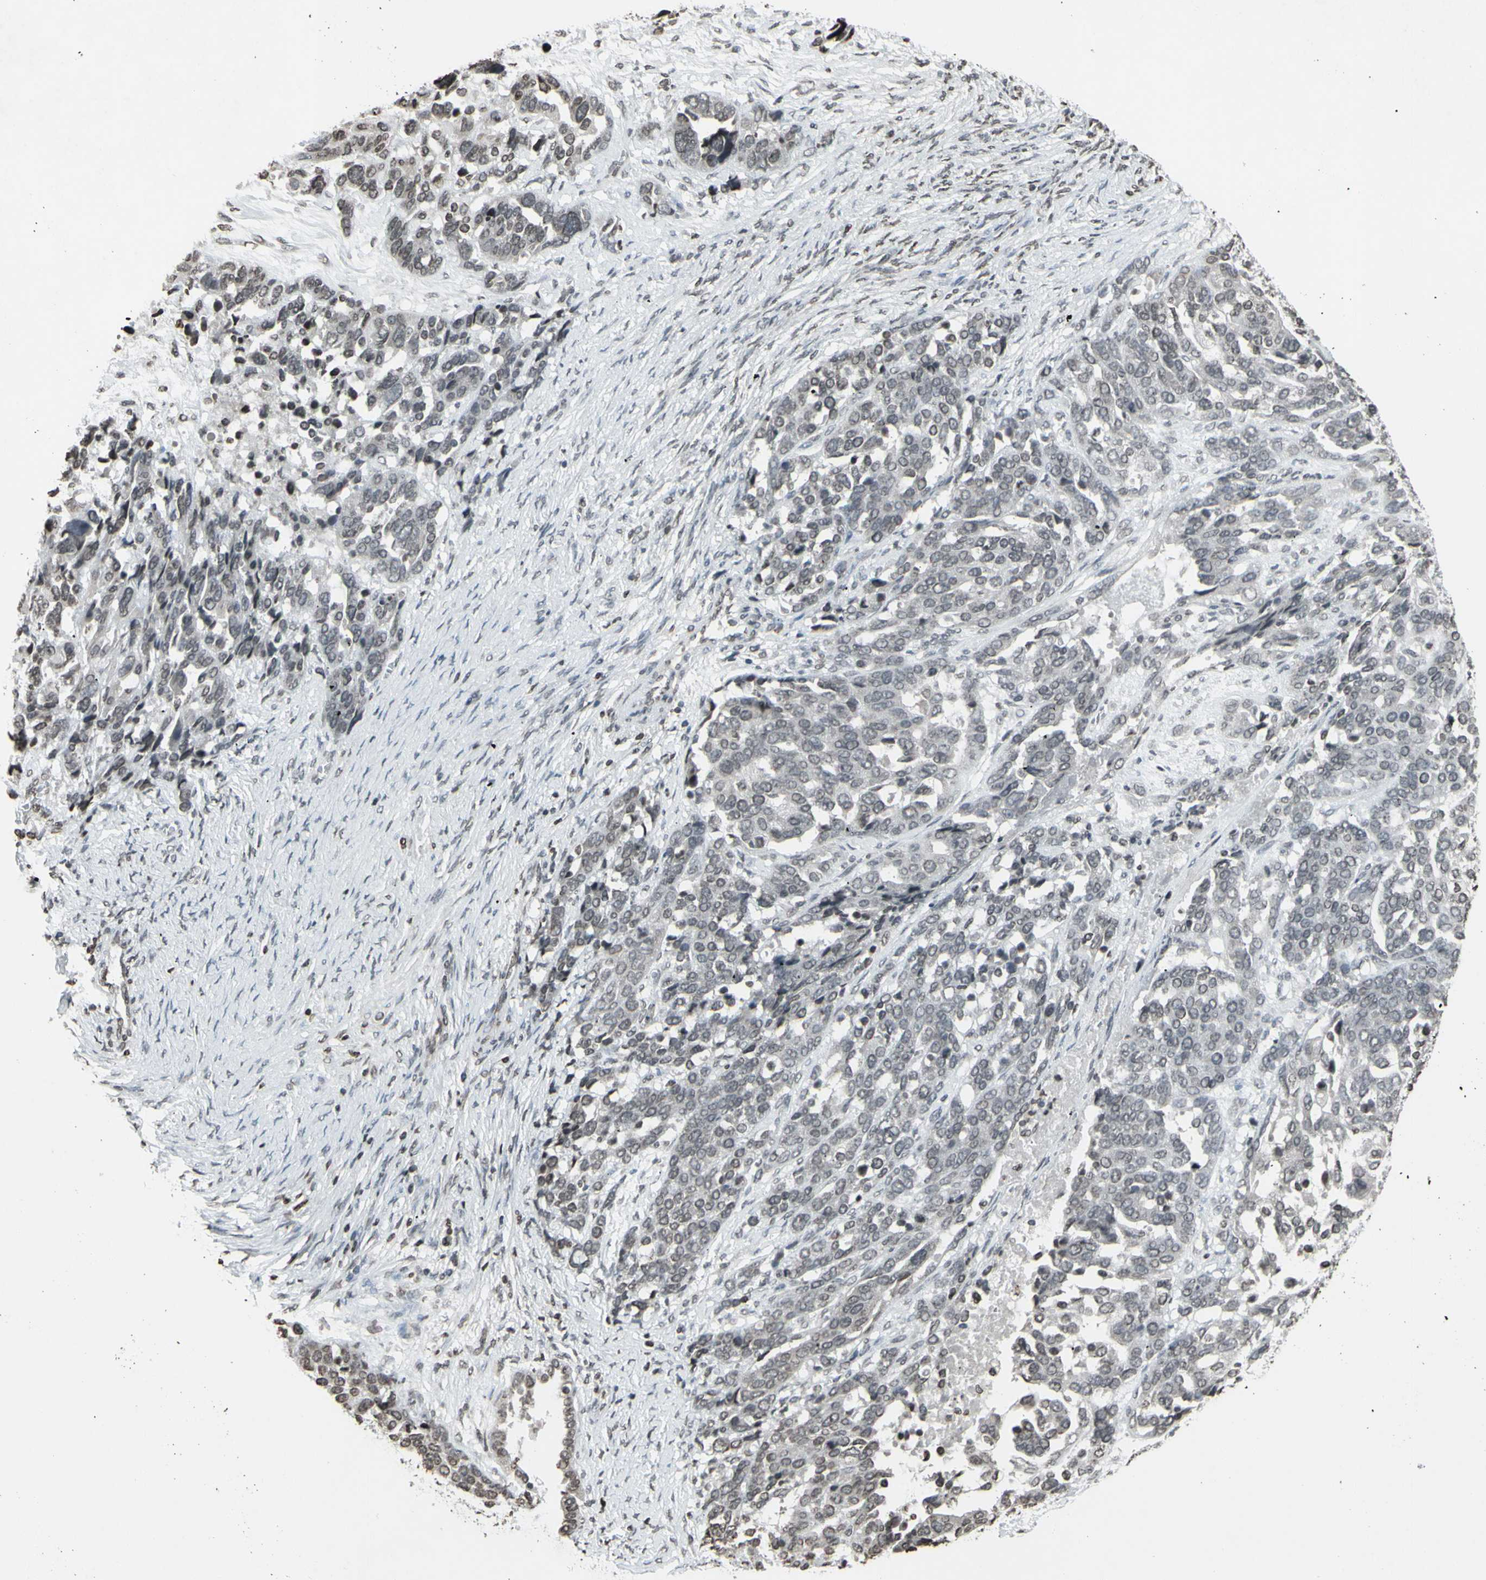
{"staining": {"intensity": "negative", "quantity": "none", "location": "none"}, "tissue": "ovarian cancer", "cell_type": "Tumor cells", "image_type": "cancer", "snomed": [{"axis": "morphology", "description": "Cystadenocarcinoma, serous, NOS"}, {"axis": "topography", "description": "Ovary"}], "caption": "An IHC image of ovarian cancer is shown. There is no staining in tumor cells of ovarian cancer.", "gene": "CD79B", "patient": {"sex": "female", "age": 44}}